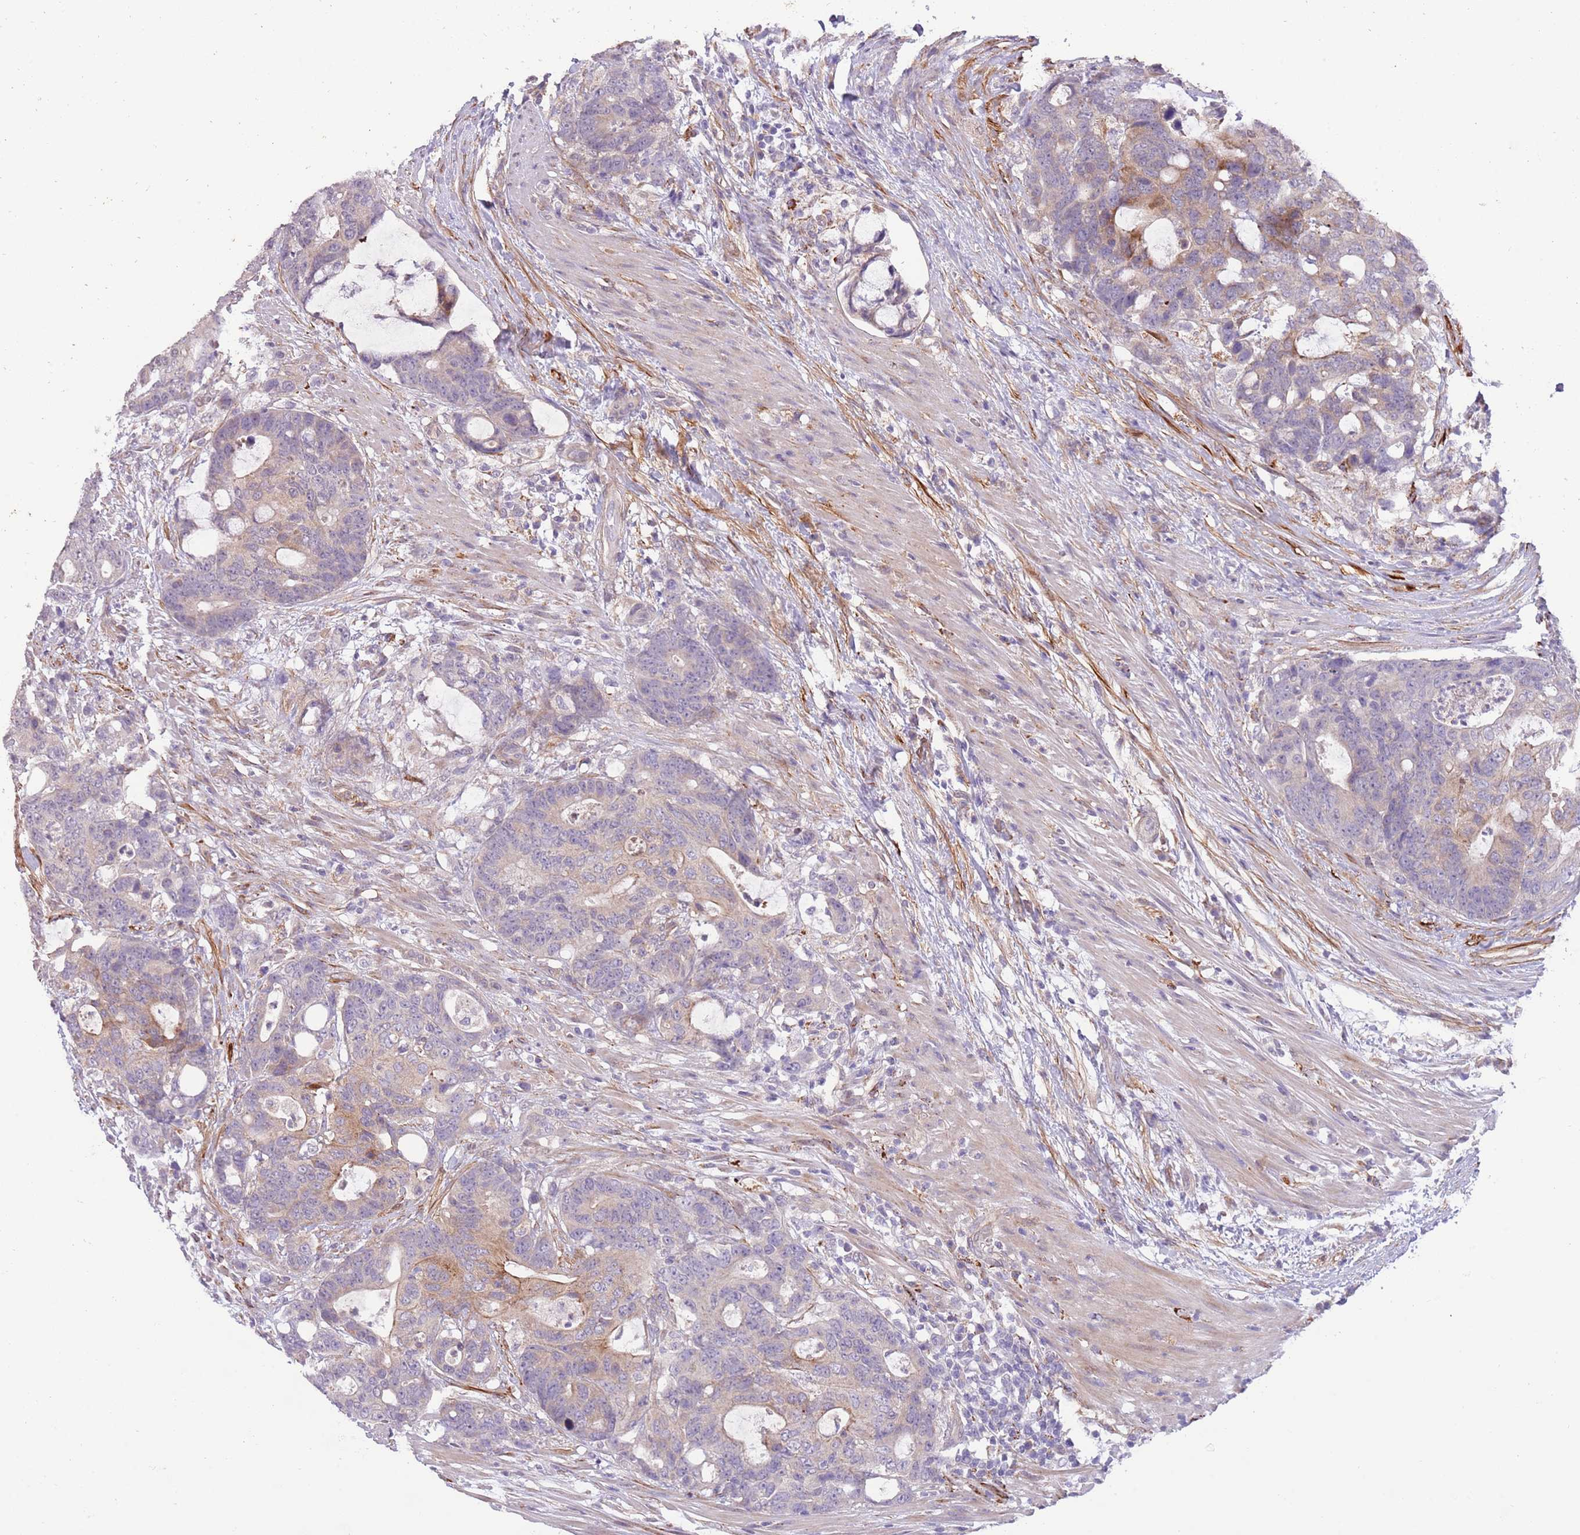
{"staining": {"intensity": "moderate", "quantity": "<25%", "location": "cytoplasmic/membranous"}, "tissue": "colorectal cancer", "cell_type": "Tumor cells", "image_type": "cancer", "snomed": [{"axis": "morphology", "description": "Adenocarcinoma, NOS"}, {"axis": "topography", "description": "Colon"}], "caption": "A brown stain shows moderate cytoplasmic/membranous positivity of a protein in human adenocarcinoma (colorectal) tumor cells.", "gene": "ZNF658", "patient": {"sex": "female", "age": 82}}